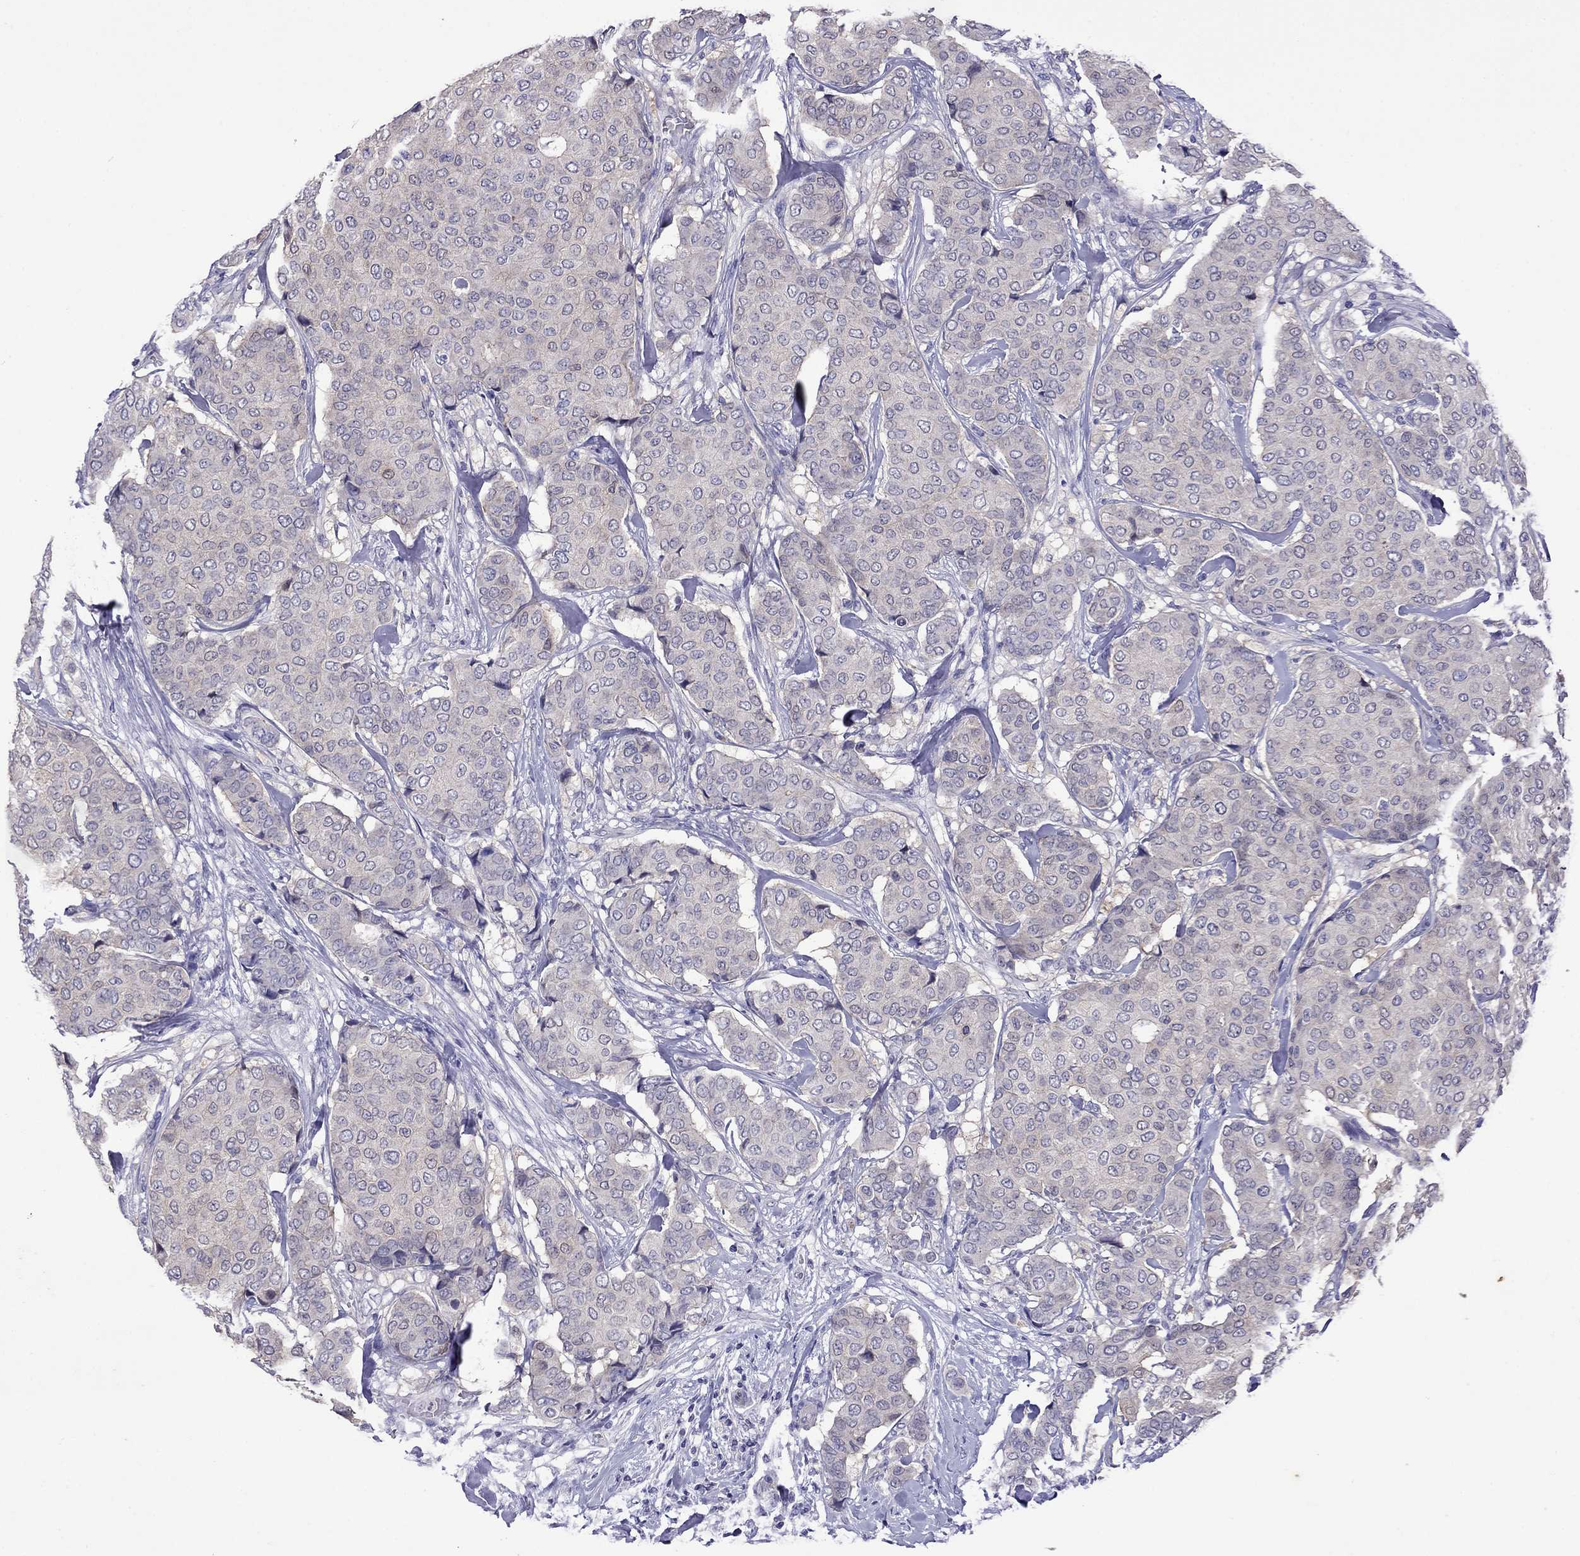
{"staining": {"intensity": "negative", "quantity": "none", "location": "none"}, "tissue": "breast cancer", "cell_type": "Tumor cells", "image_type": "cancer", "snomed": [{"axis": "morphology", "description": "Duct carcinoma"}, {"axis": "topography", "description": "Breast"}], "caption": "A high-resolution micrograph shows immunohistochemistry (IHC) staining of invasive ductal carcinoma (breast), which displays no significant expression in tumor cells. The staining is performed using DAB brown chromogen with nuclei counter-stained in using hematoxylin.", "gene": "STAR", "patient": {"sex": "female", "age": 75}}